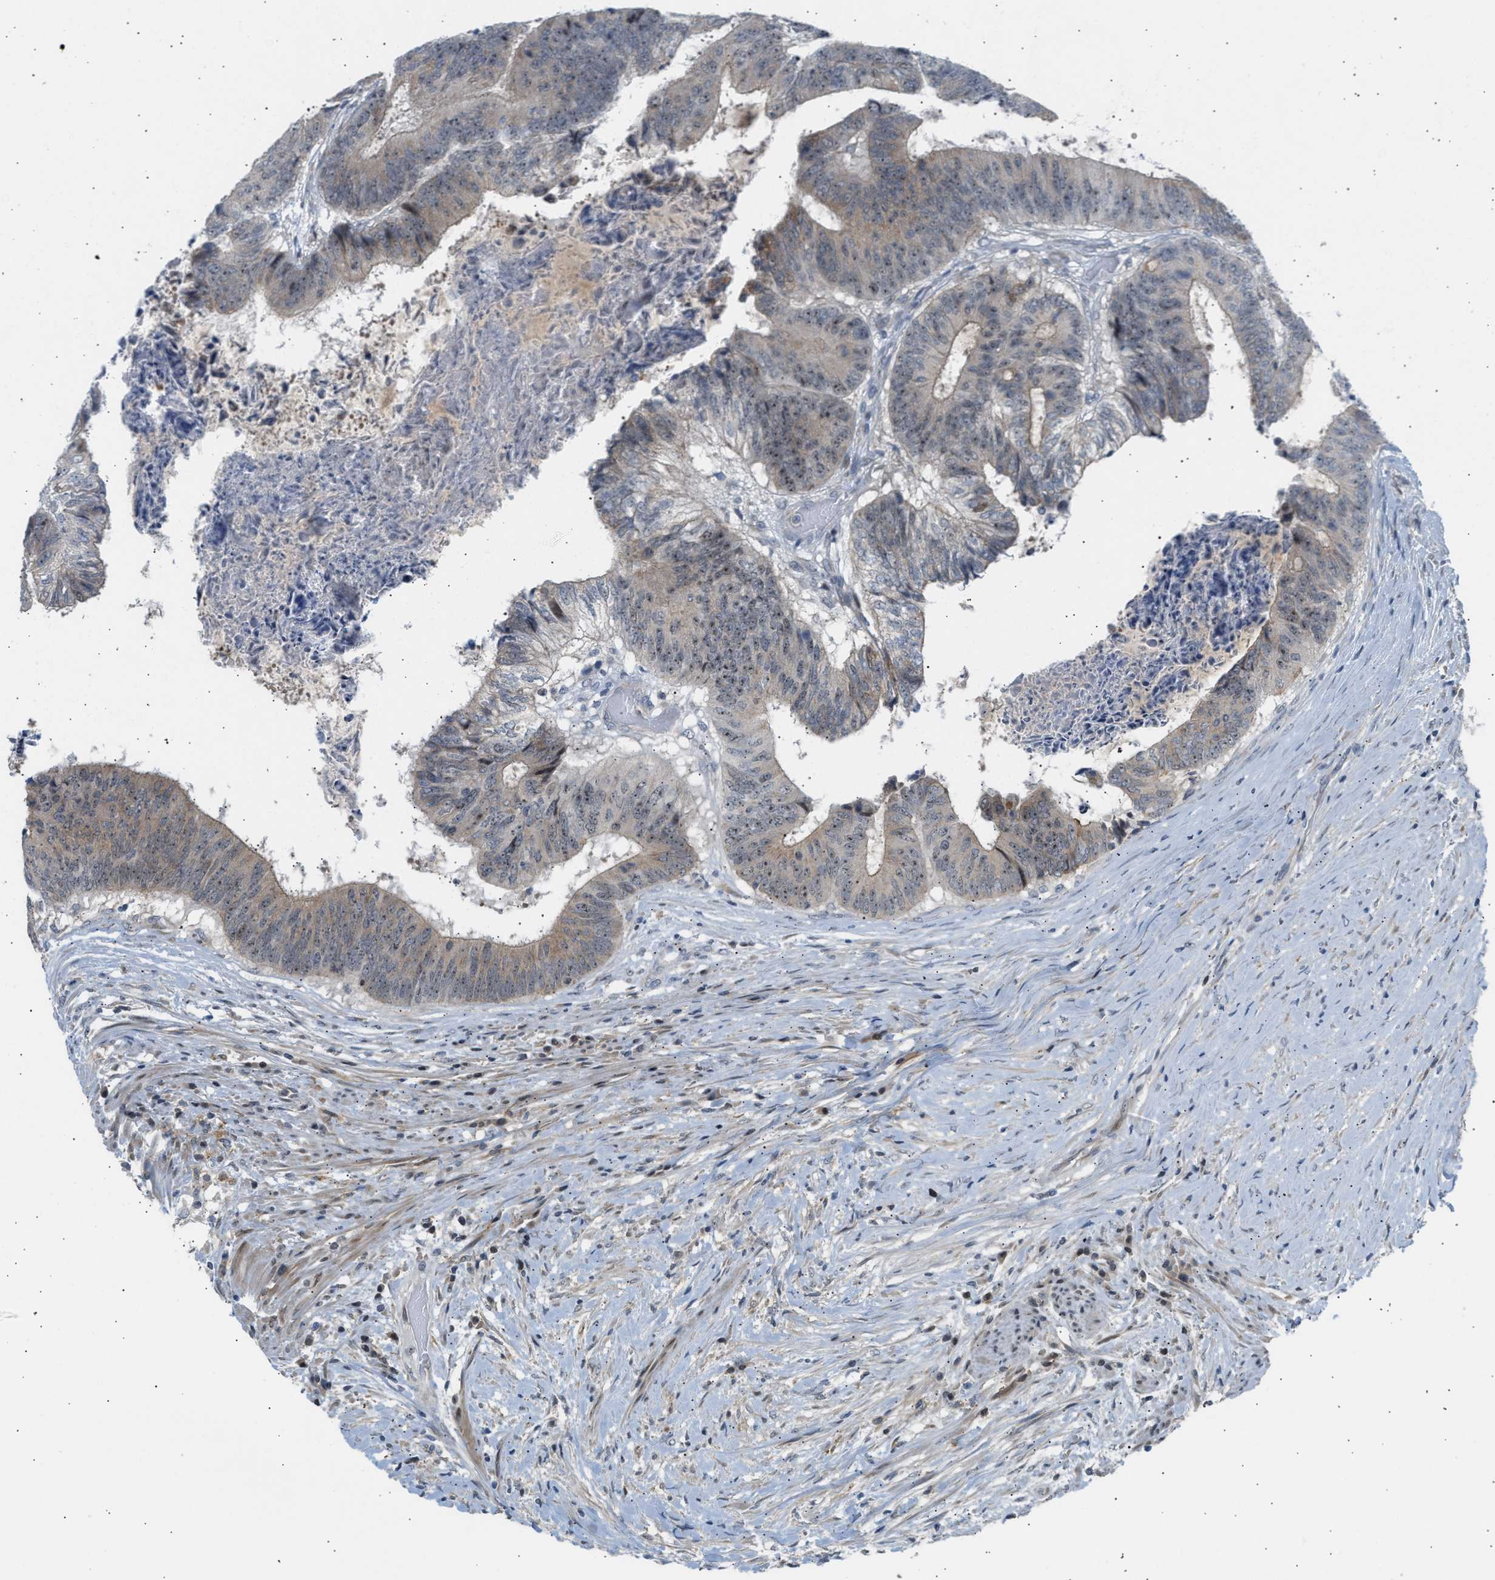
{"staining": {"intensity": "weak", "quantity": ">75%", "location": "nuclear"}, "tissue": "colorectal cancer", "cell_type": "Tumor cells", "image_type": "cancer", "snomed": [{"axis": "morphology", "description": "Adenocarcinoma, NOS"}, {"axis": "topography", "description": "Rectum"}], "caption": "Immunohistochemistry micrograph of neoplastic tissue: colorectal cancer stained using IHC shows low levels of weak protein expression localized specifically in the nuclear of tumor cells, appearing as a nuclear brown color.", "gene": "NPS", "patient": {"sex": "male", "age": 72}}